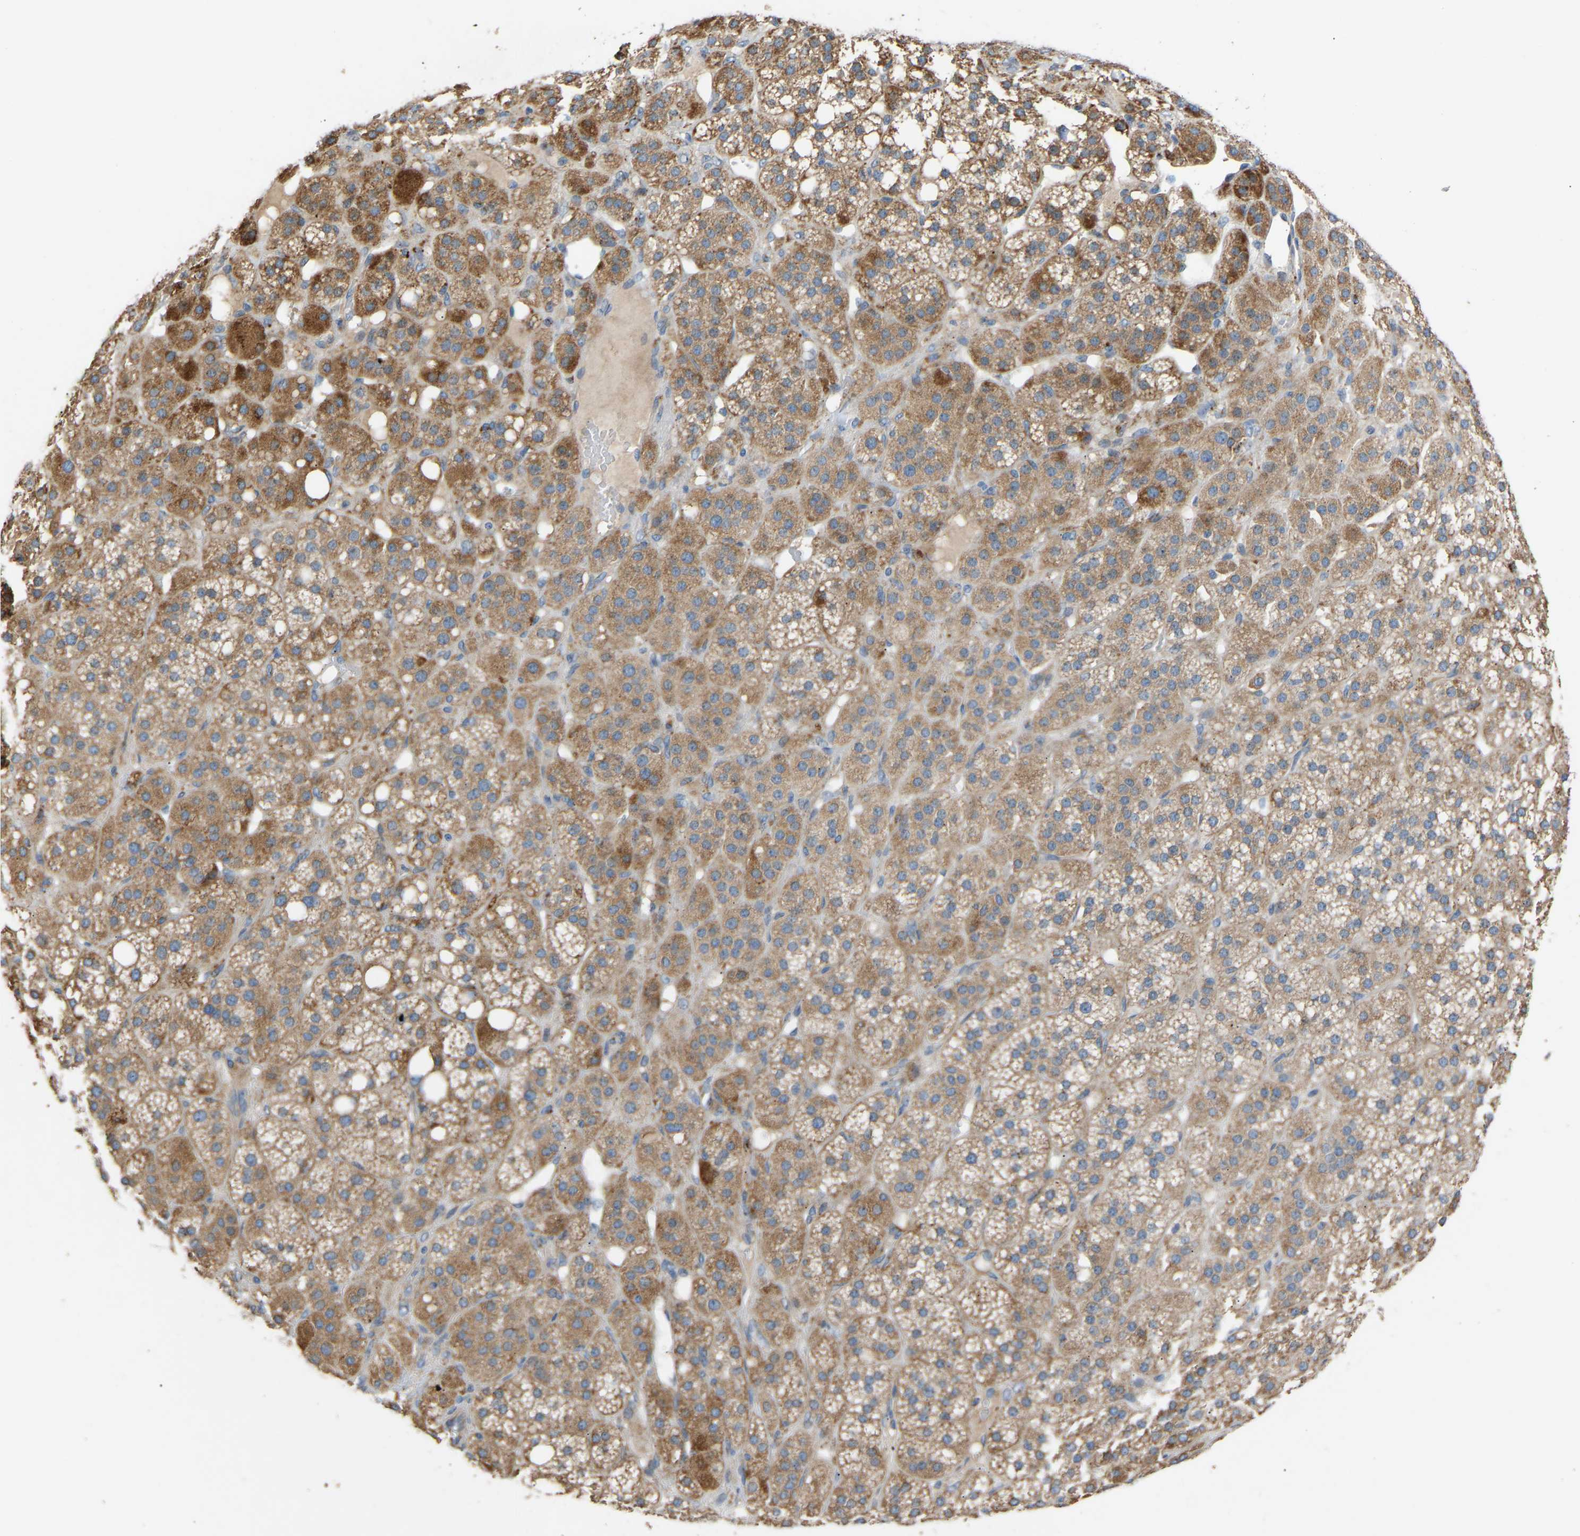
{"staining": {"intensity": "moderate", "quantity": ">75%", "location": "cytoplasmic/membranous"}, "tissue": "adrenal gland", "cell_type": "Glandular cells", "image_type": "normal", "snomed": [{"axis": "morphology", "description": "Normal tissue, NOS"}, {"axis": "topography", "description": "Adrenal gland"}], "caption": "Immunohistochemistry (IHC) staining of normal adrenal gland, which displays medium levels of moderate cytoplasmic/membranous staining in about >75% of glandular cells indicating moderate cytoplasmic/membranous protein staining. The staining was performed using DAB (brown) for protein detection and nuclei were counterstained in hematoxylin (blue).", "gene": "RGP1", "patient": {"sex": "female", "age": 59}}